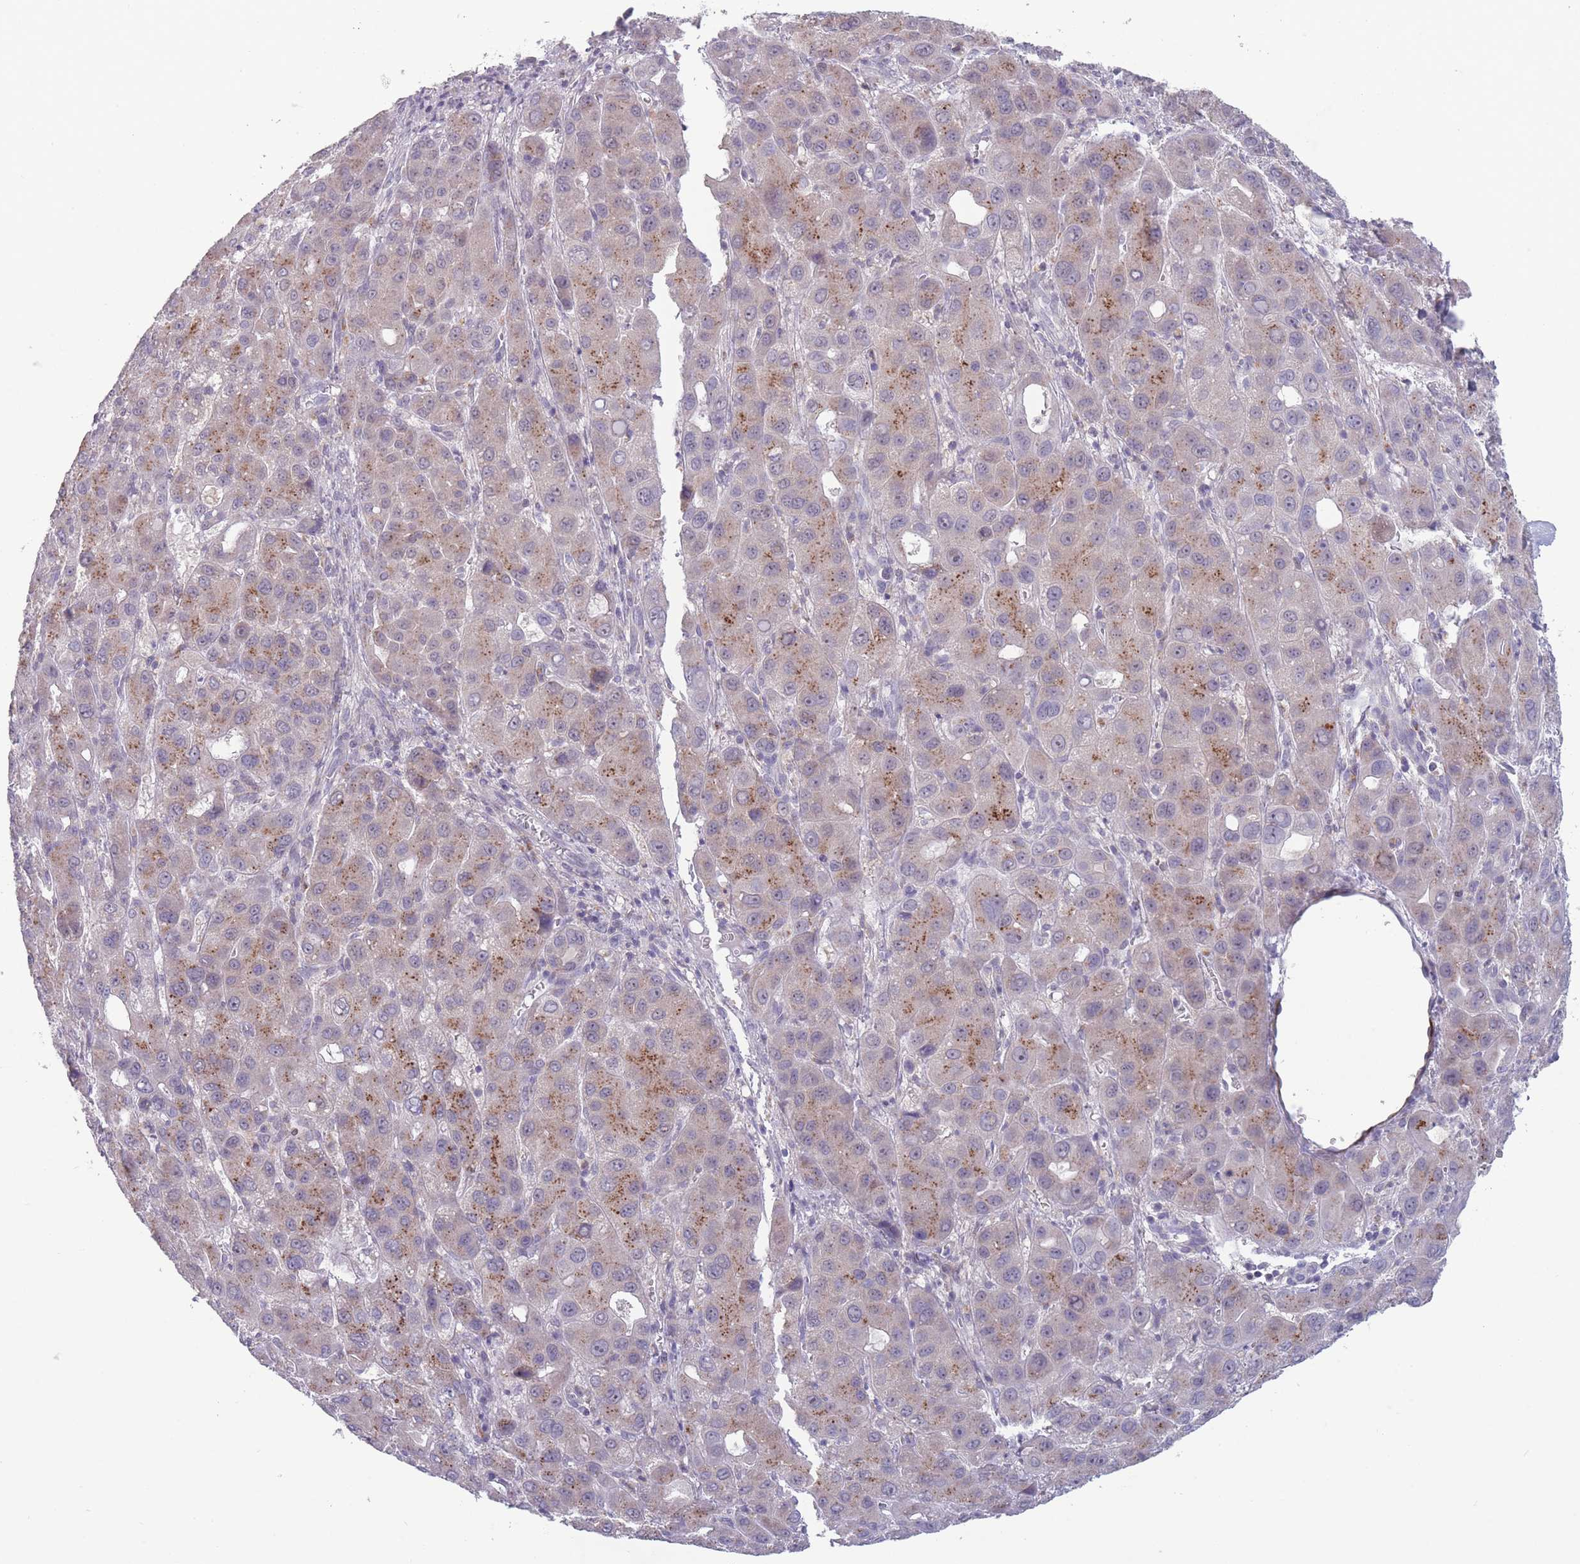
{"staining": {"intensity": "moderate", "quantity": "<25%", "location": "cytoplasmic/membranous"}, "tissue": "liver cancer", "cell_type": "Tumor cells", "image_type": "cancer", "snomed": [{"axis": "morphology", "description": "Carcinoma, Hepatocellular, NOS"}, {"axis": "topography", "description": "Liver"}], "caption": "Moderate cytoplasmic/membranous protein positivity is present in approximately <25% of tumor cells in liver cancer. The staining is performed using DAB brown chromogen to label protein expression. The nuclei are counter-stained blue using hematoxylin.", "gene": "PAIP2B", "patient": {"sex": "male", "age": 55}}